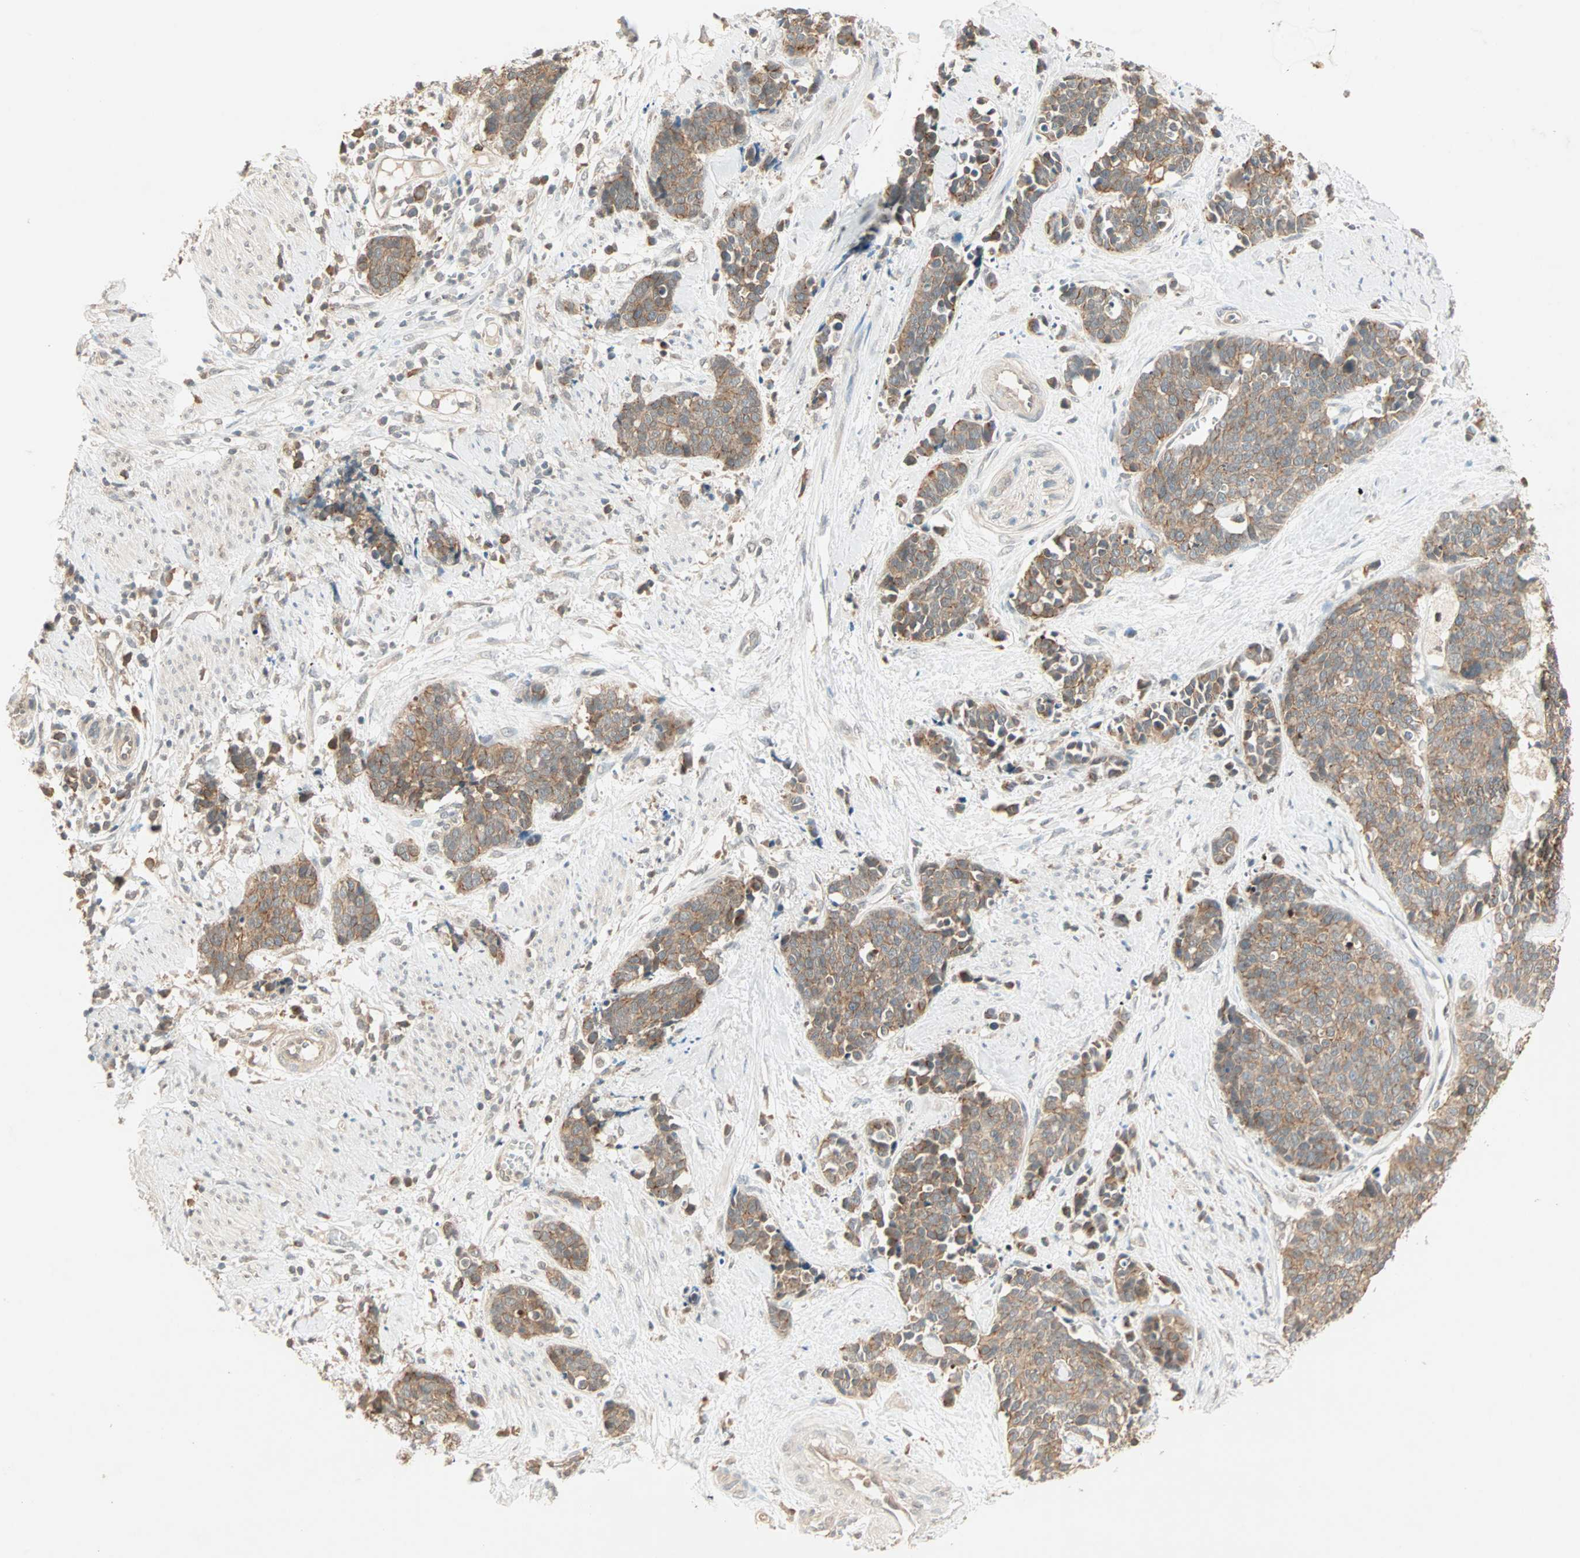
{"staining": {"intensity": "moderate", "quantity": ">75%", "location": "cytoplasmic/membranous"}, "tissue": "cervical cancer", "cell_type": "Tumor cells", "image_type": "cancer", "snomed": [{"axis": "morphology", "description": "Squamous cell carcinoma, NOS"}, {"axis": "topography", "description": "Cervix"}], "caption": "Approximately >75% of tumor cells in human cervical squamous cell carcinoma demonstrate moderate cytoplasmic/membranous protein expression as visualized by brown immunohistochemical staining.", "gene": "TTF2", "patient": {"sex": "female", "age": 35}}